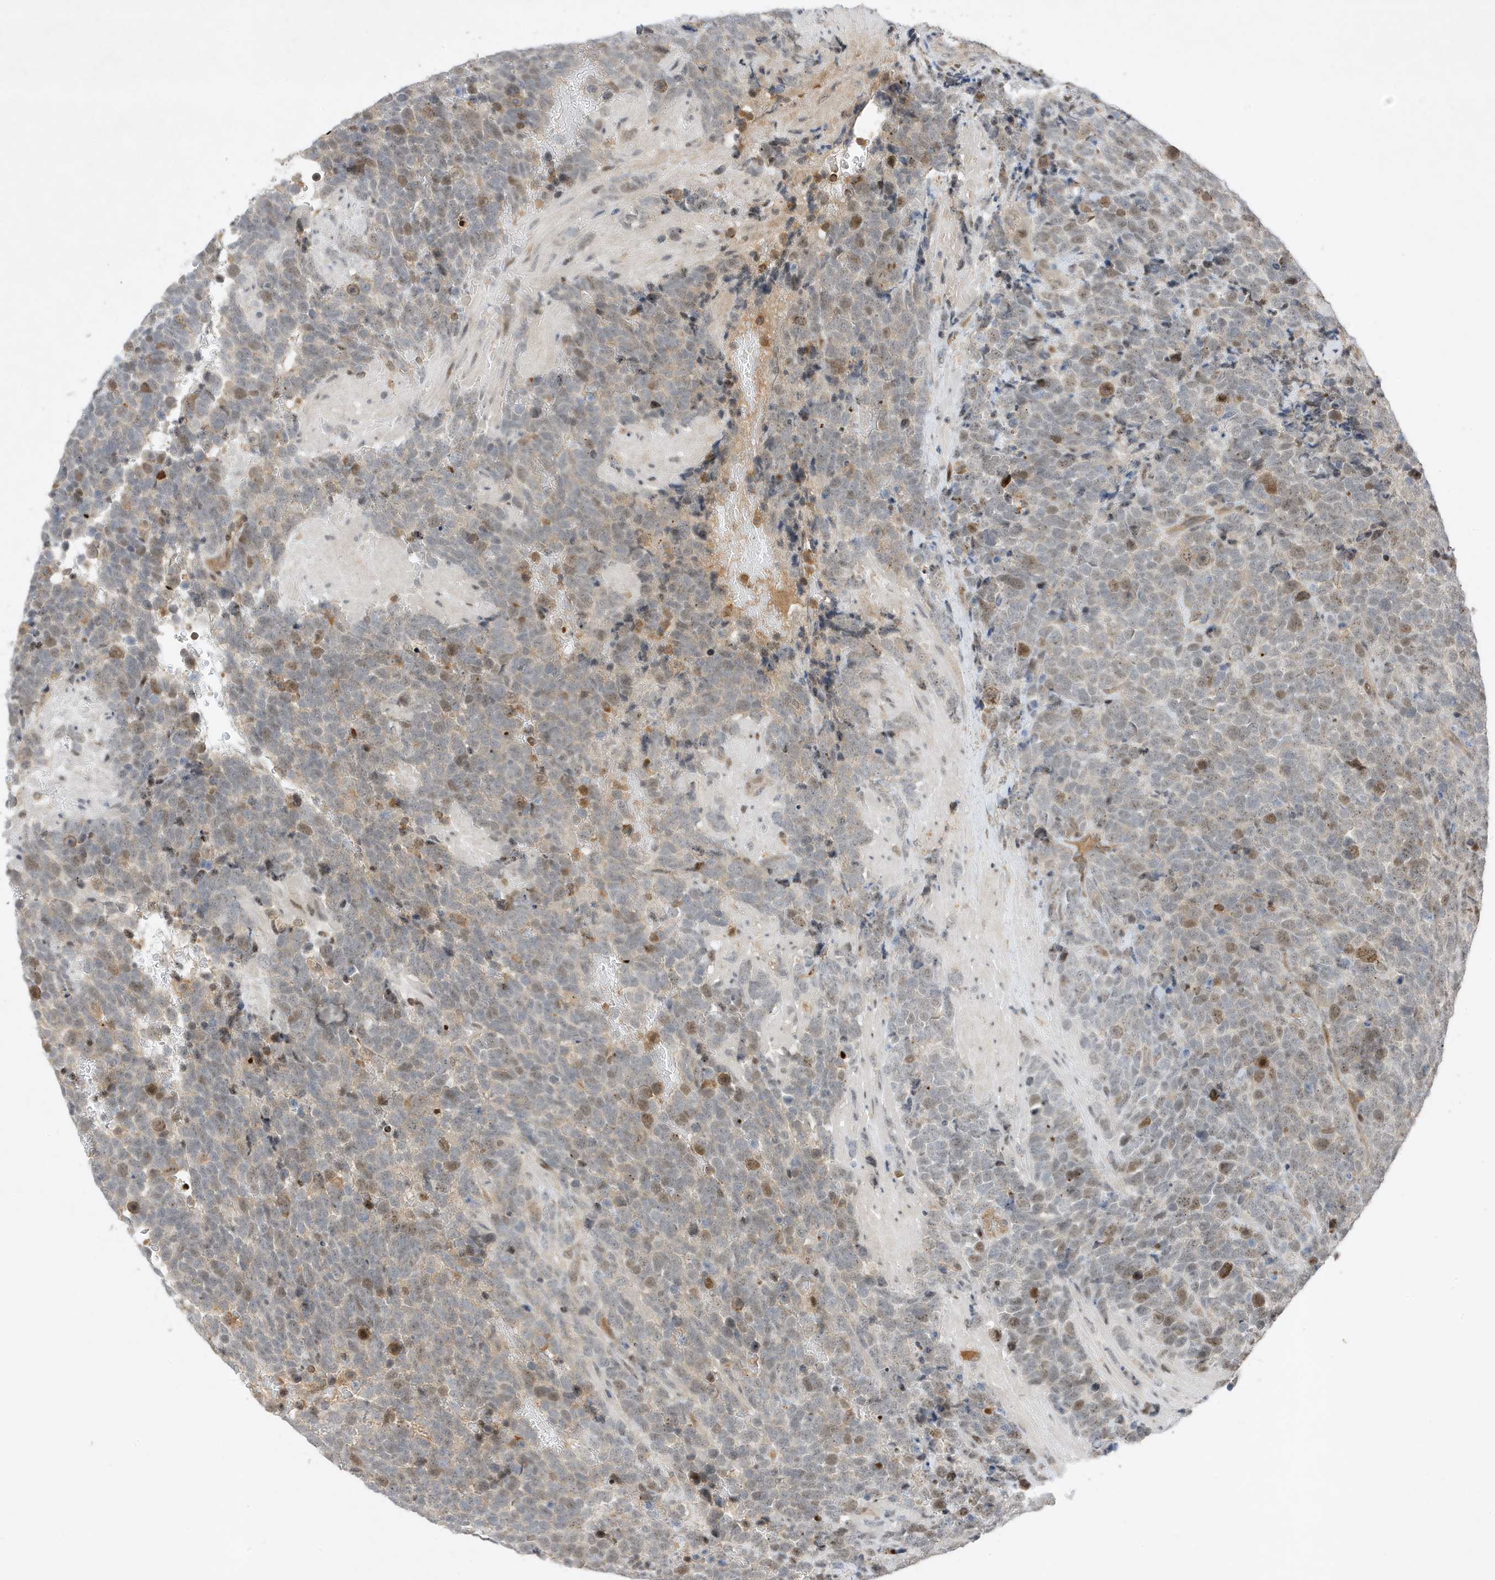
{"staining": {"intensity": "moderate", "quantity": "<25%", "location": "nuclear"}, "tissue": "urothelial cancer", "cell_type": "Tumor cells", "image_type": "cancer", "snomed": [{"axis": "morphology", "description": "Urothelial carcinoma, High grade"}, {"axis": "topography", "description": "Urinary bladder"}], "caption": "Protein expression analysis of human high-grade urothelial carcinoma reveals moderate nuclear expression in approximately <25% of tumor cells.", "gene": "MAST3", "patient": {"sex": "female", "age": 82}}